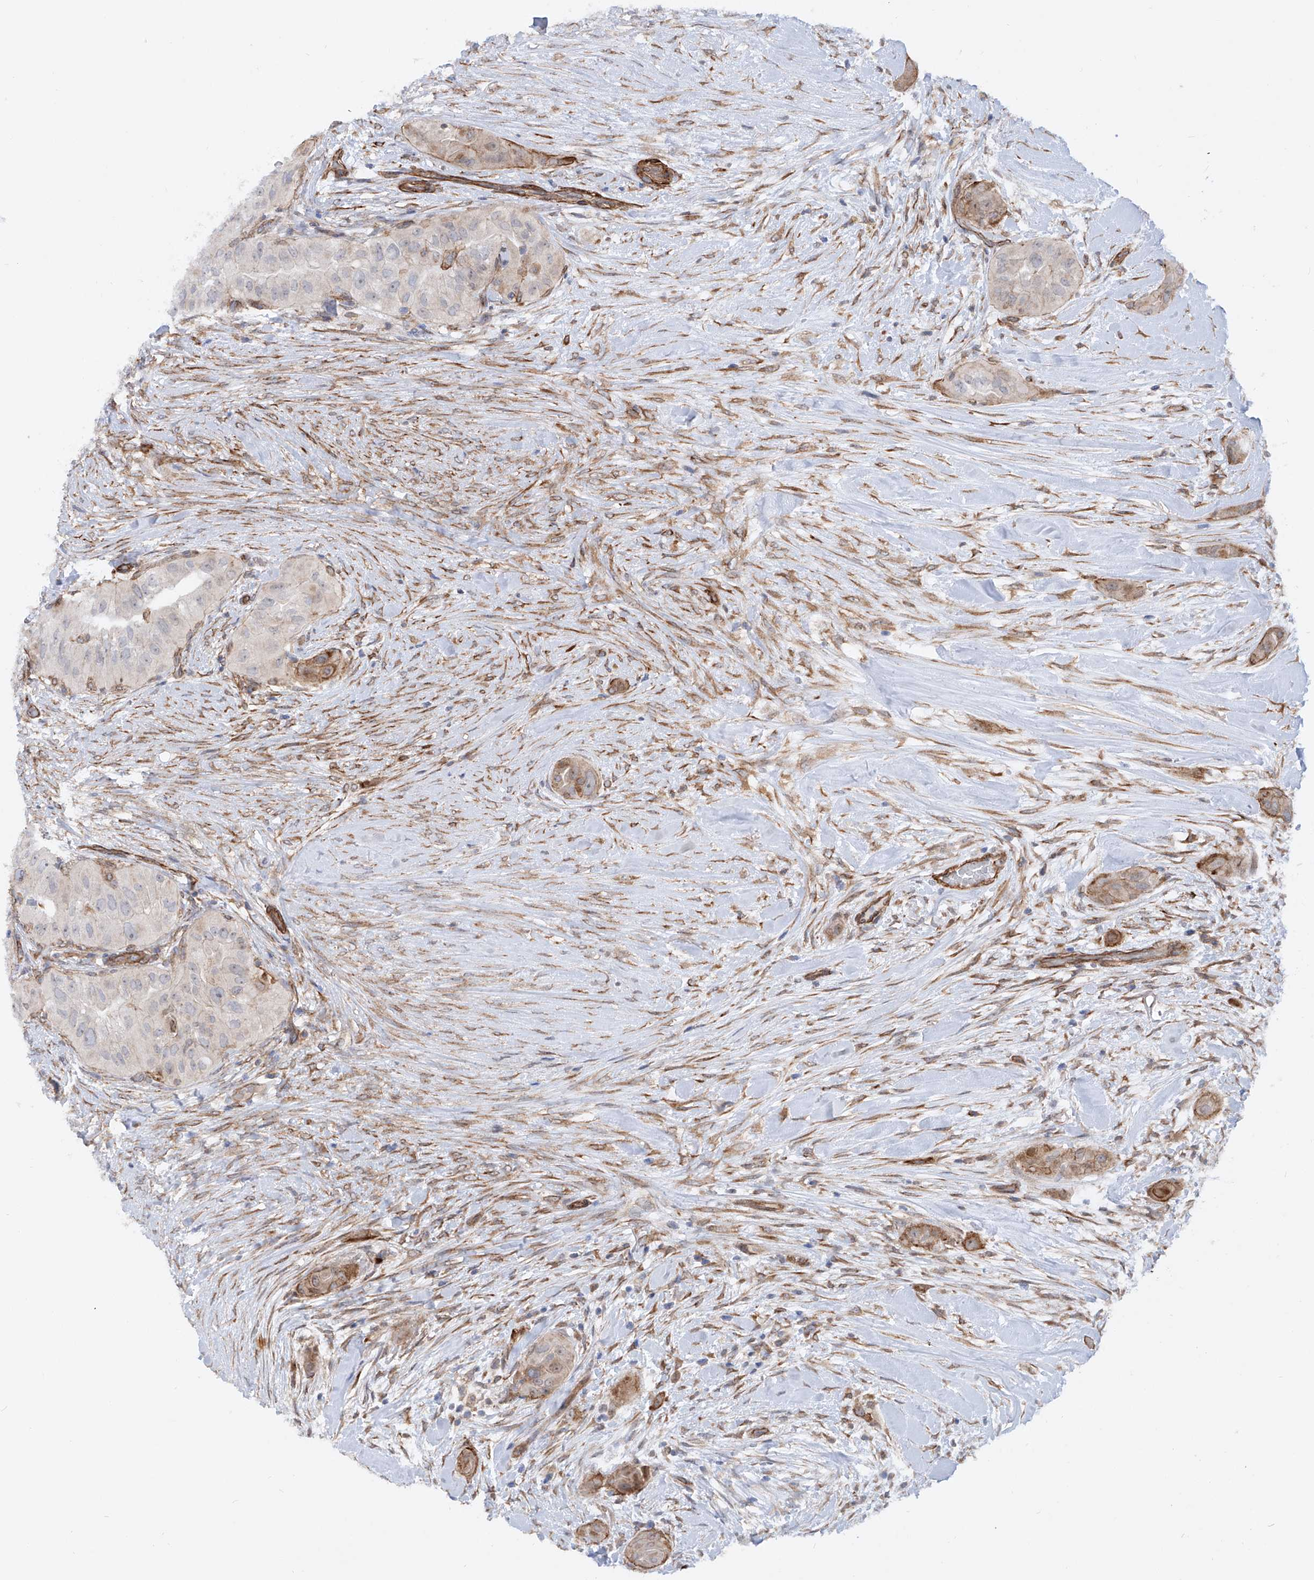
{"staining": {"intensity": "moderate", "quantity": "25%-75%", "location": "cytoplasmic/membranous"}, "tissue": "thyroid cancer", "cell_type": "Tumor cells", "image_type": "cancer", "snomed": [{"axis": "morphology", "description": "Papillary adenocarcinoma, NOS"}, {"axis": "topography", "description": "Thyroid gland"}], "caption": "Immunohistochemistry (IHC) (DAB (3,3'-diaminobenzidine)) staining of thyroid cancer (papillary adenocarcinoma) exhibits moderate cytoplasmic/membranous protein positivity in about 25%-75% of tumor cells. The staining was performed using DAB (3,3'-diaminobenzidine), with brown indicating positive protein expression. Nuclei are stained blue with hematoxylin.", "gene": "ZNF490", "patient": {"sex": "female", "age": 59}}